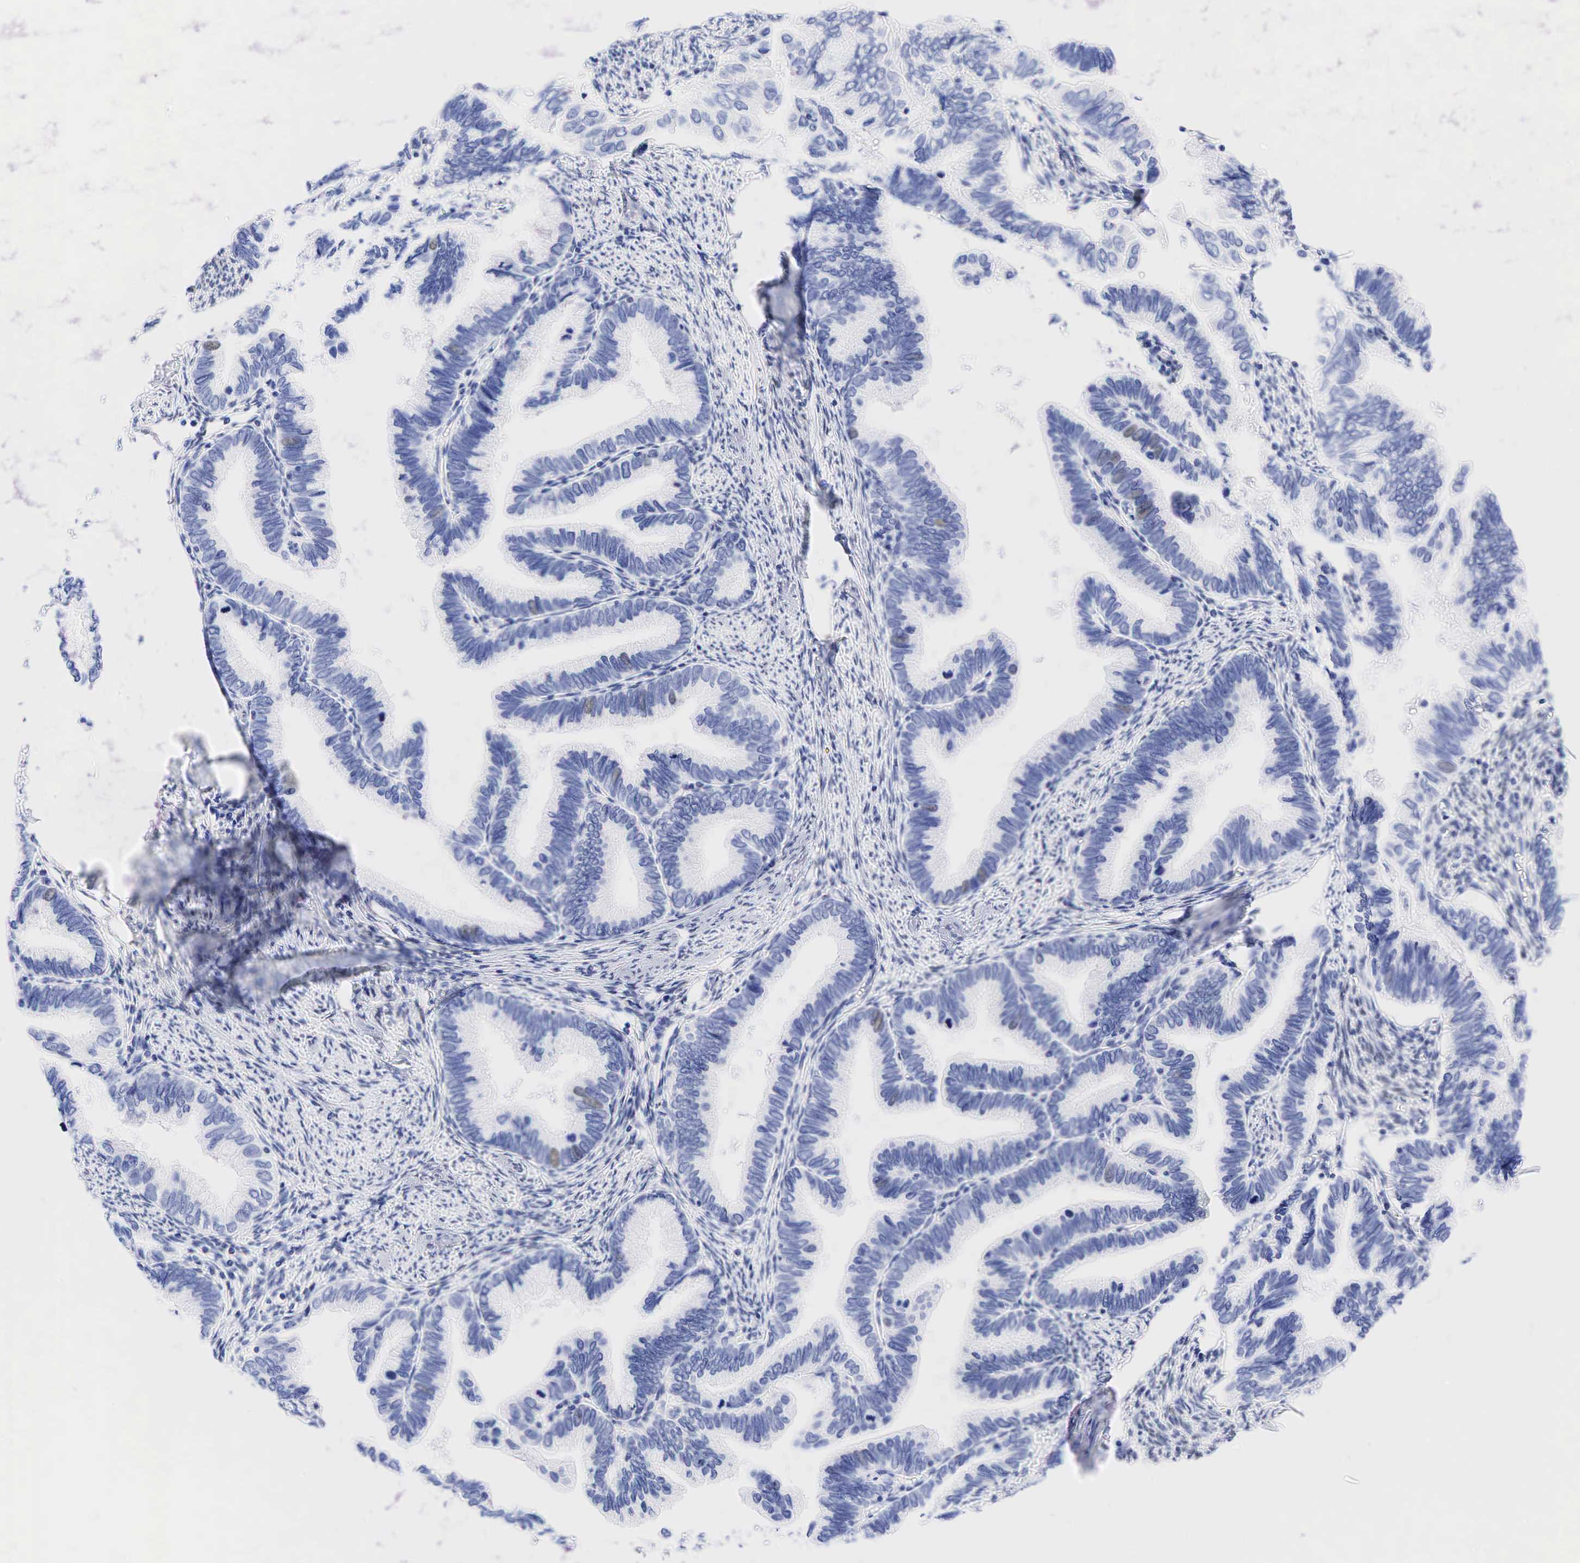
{"staining": {"intensity": "weak", "quantity": "<25%", "location": "nuclear"}, "tissue": "cervical cancer", "cell_type": "Tumor cells", "image_type": "cancer", "snomed": [{"axis": "morphology", "description": "Adenocarcinoma, NOS"}, {"axis": "topography", "description": "Cervix"}], "caption": "A photomicrograph of human adenocarcinoma (cervical) is negative for staining in tumor cells. (Brightfield microscopy of DAB (3,3'-diaminobenzidine) immunohistochemistry (IHC) at high magnification).", "gene": "ESR1", "patient": {"sex": "female", "age": 49}}